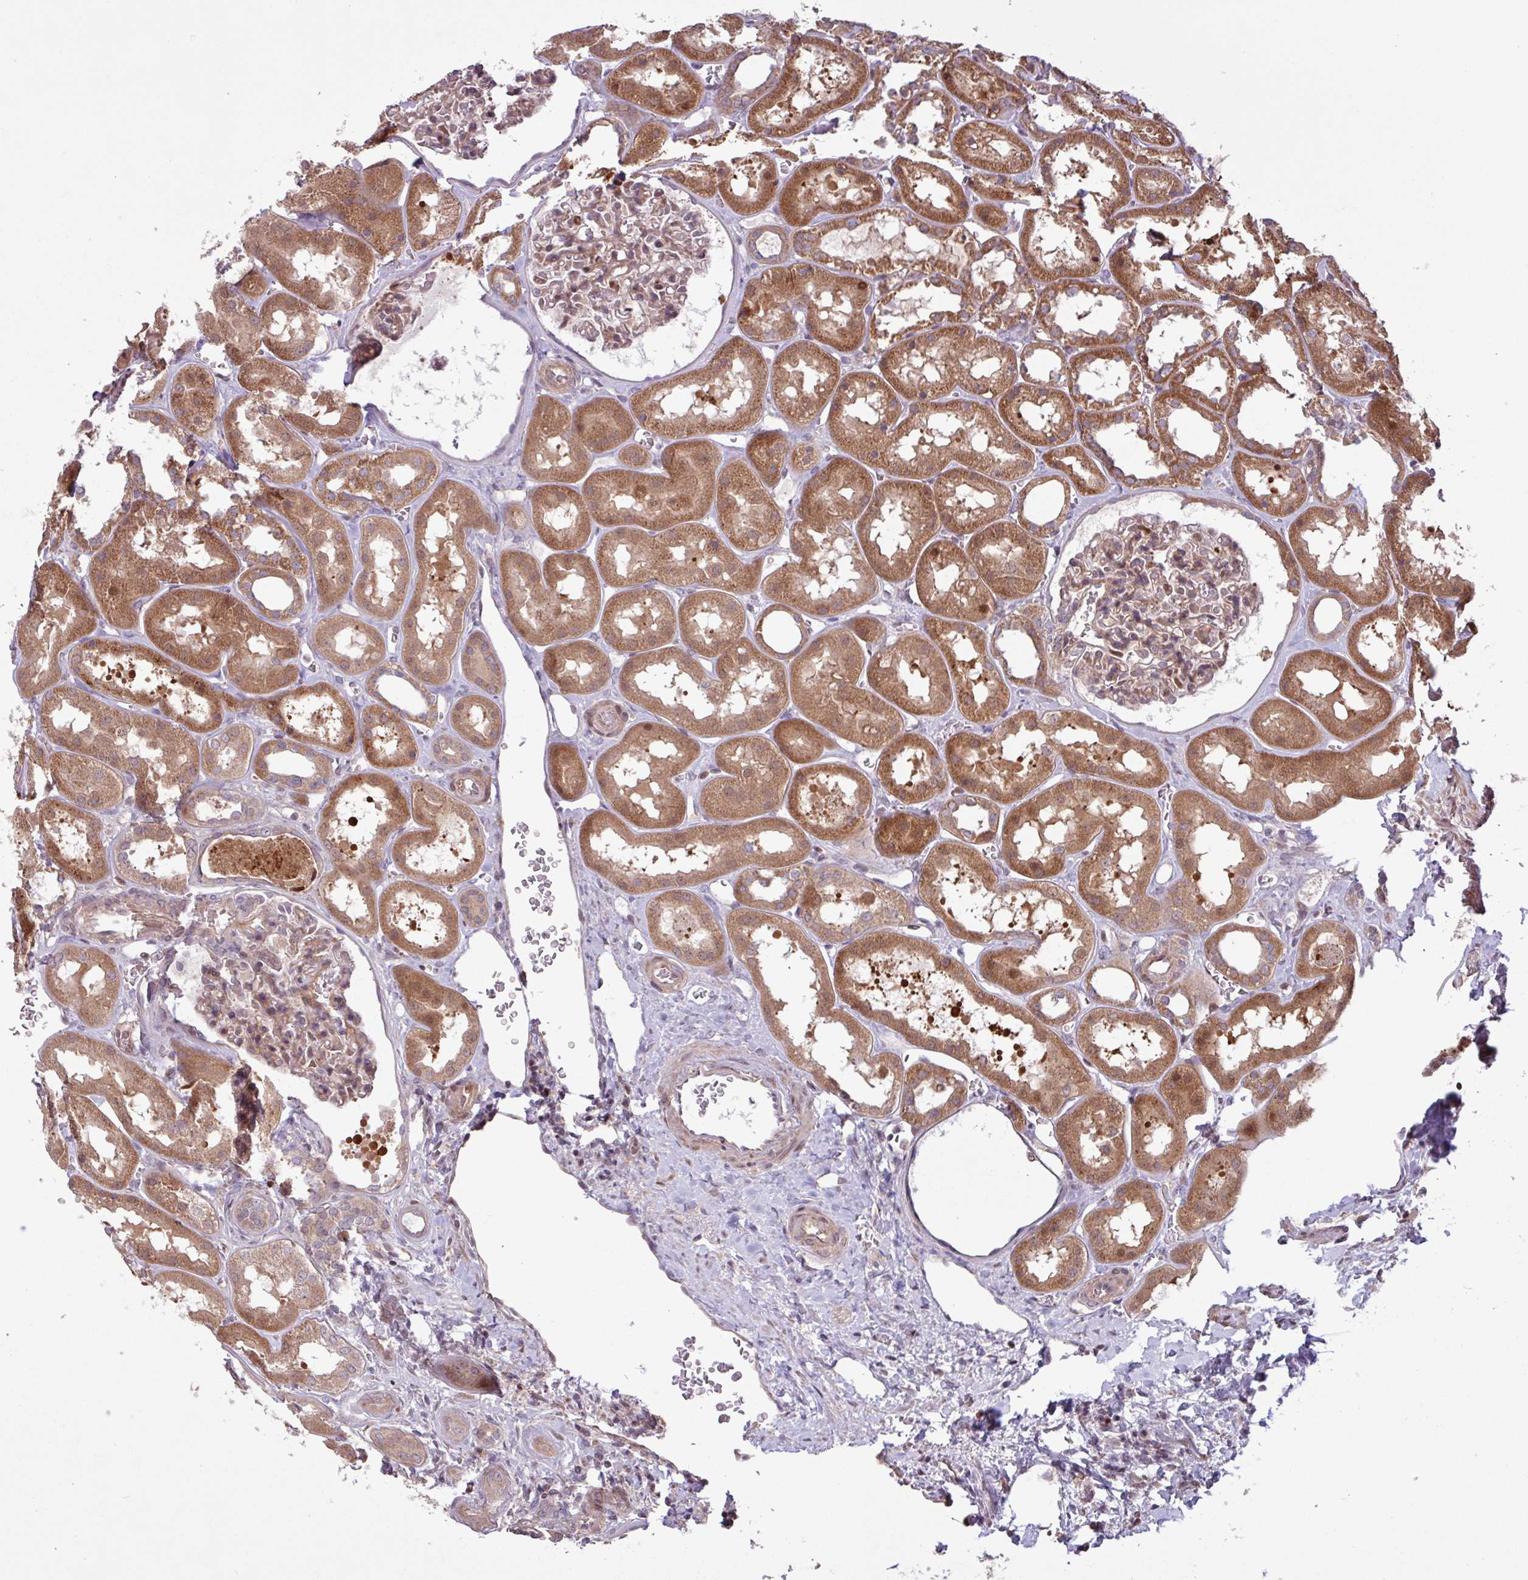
{"staining": {"intensity": "weak", "quantity": "25%-75%", "location": "cytoplasmic/membranous,nuclear"}, "tissue": "kidney", "cell_type": "Cells in glomeruli", "image_type": "normal", "snomed": [{"axis": "morphology", "description": "Normal tissue, NOS"}, {"axis": "topography", "description": "Kidney"}], "caption": "Immunohistochemical staining of normal human kidney shows weak cytoplasmic/membranous,nuclear protein staining in approximately 25%-75% of cells in glomeruli.", "gene": "PDPR", "patient": {"sex": "female", "age": 41}}